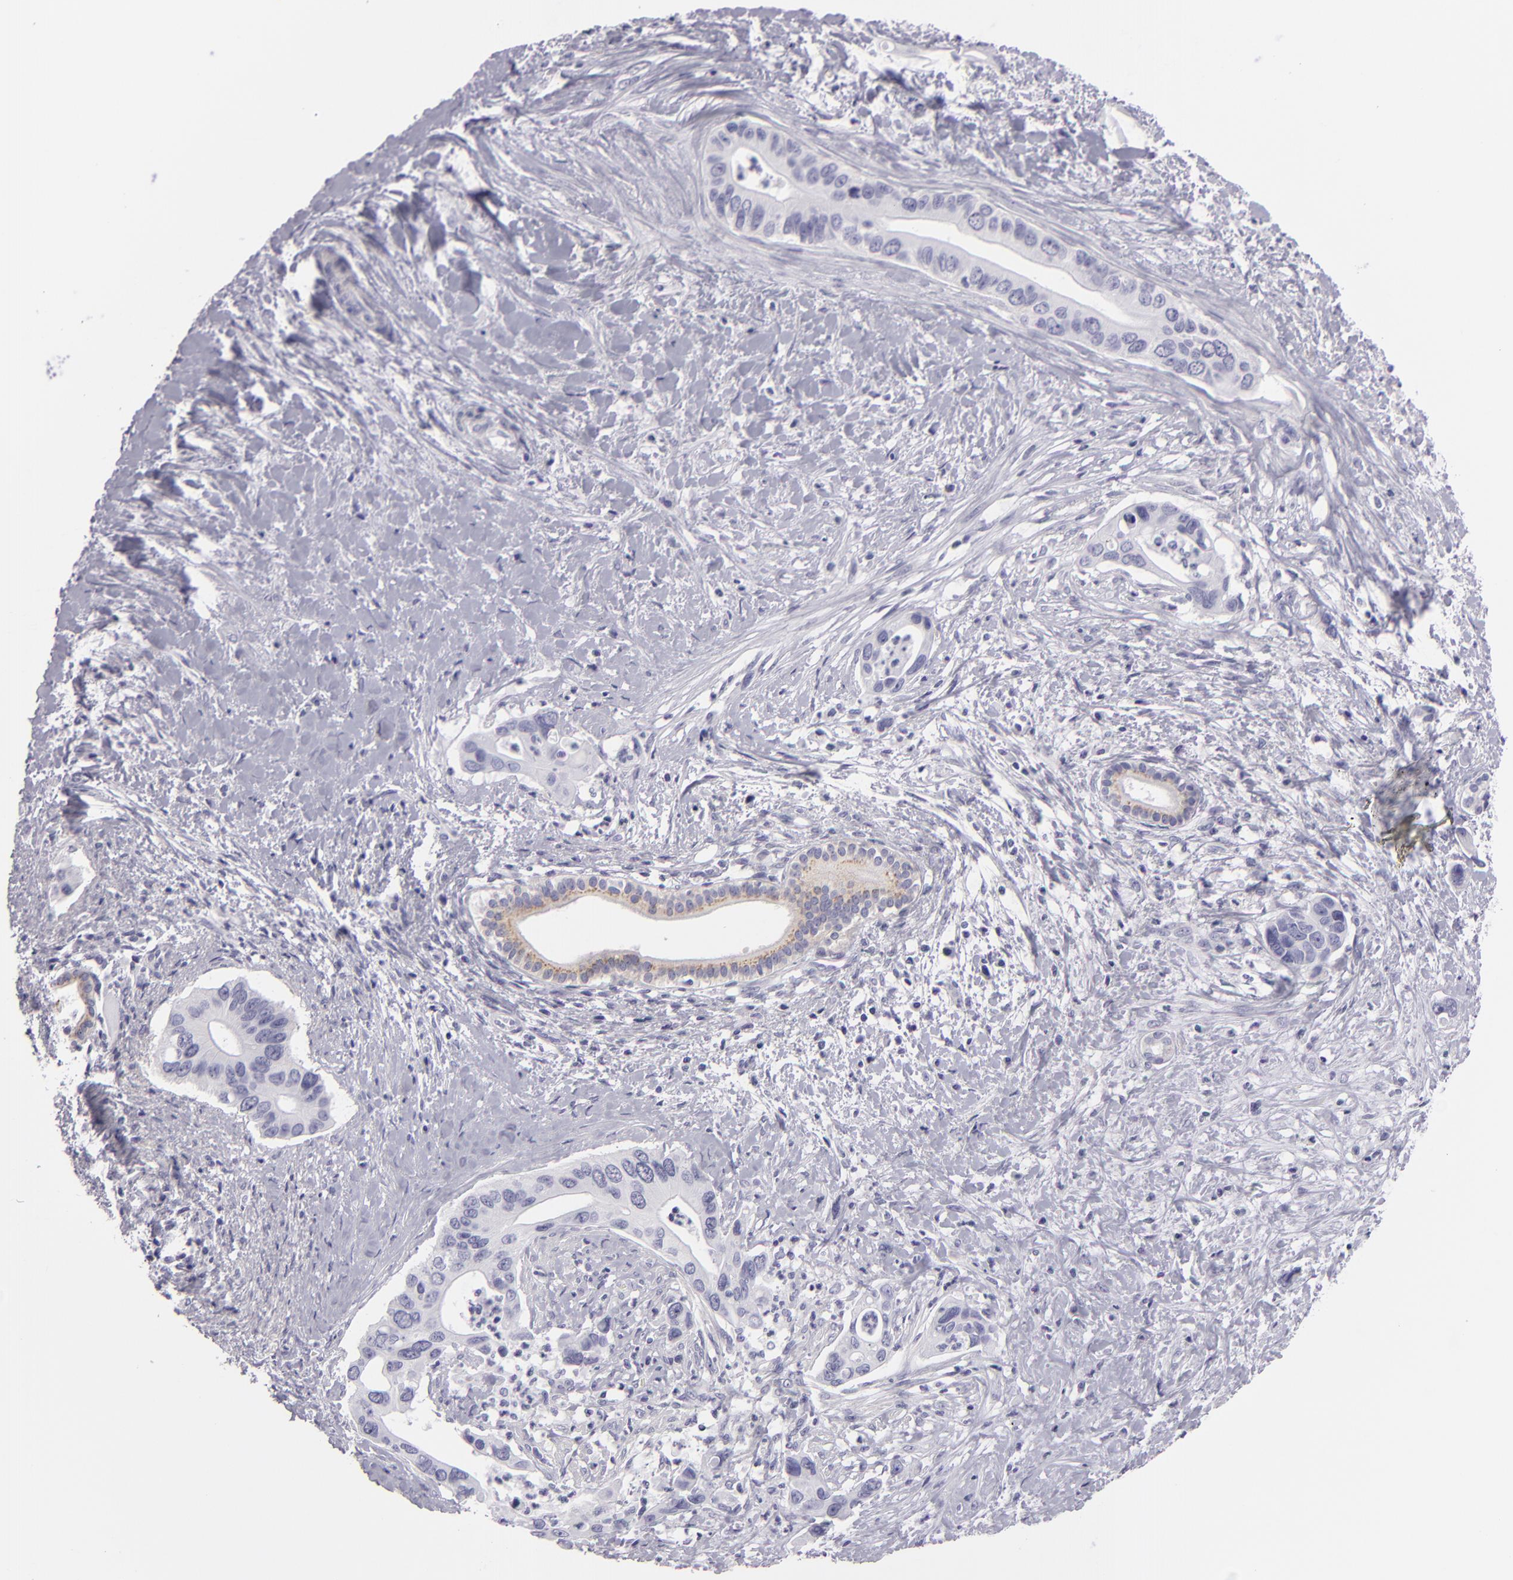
{"staining": {"intensity": "negative", "quantity": "none", "location": "none"}, "tissue": "liver cancer", "cell_type": "Tumor cells", "image_type": "cancer", "snomed": [{"axis": "morphology", "description": "Cholangiocarcinoma"}, {"axis": "topography", "description": "Liver"}], "caption": "Liver cholangiocarcinoma was stained to show a protein in brown. There is no significant expression in tumor cells. The staining is performed using DAB brown chromogen with nuclei counter-stained in using hematoxylin.", "gene": "DLG4", "patient": {"sex": "female", "age": 65}}